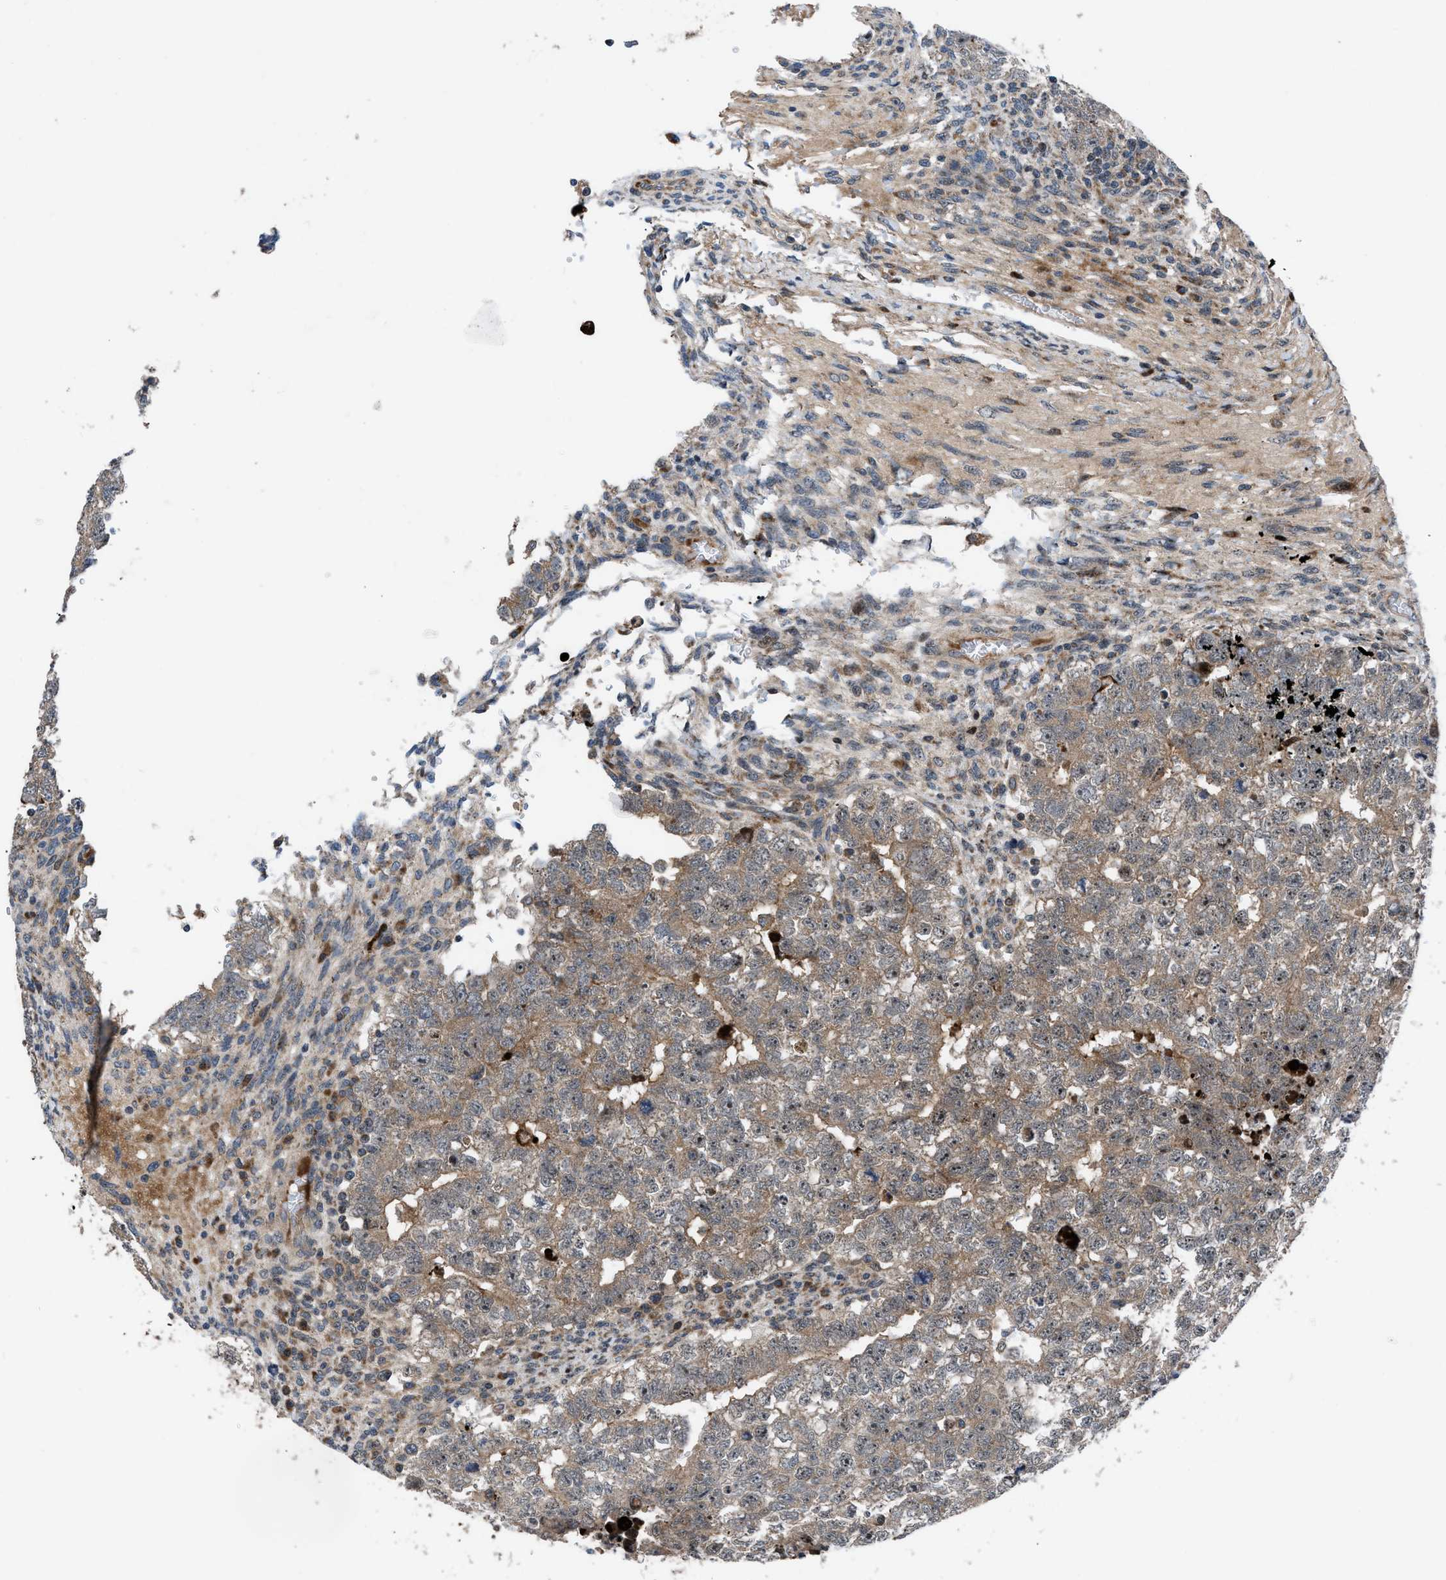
{"staining": {"intensity": "weak", "quantity": "25%-75%", "location": "cytoplasmic/membranous"}, "tissue": "testis cancer", "cell_type": "Tumor cells", "image_type": "cancer", "snomed": [{"axis": "morphology", "description": "Seminoma, NOS"}, {"axis": "morphology", "description": "Carcinoma, Embryonal, NOS"}, {"axis": "topography", "description": "Testis"}], "caption": "Immunohistochemistry (IHC) histopathology image of human embryonal carcinoma (testis) stained for a protein (brown), which shows low levels of weak cytoplasmic/membranous staining in approximately 25%-75% of tumor cells.", "gene": "AP3M2", "patient": {"sex": "male", "age": 38}}